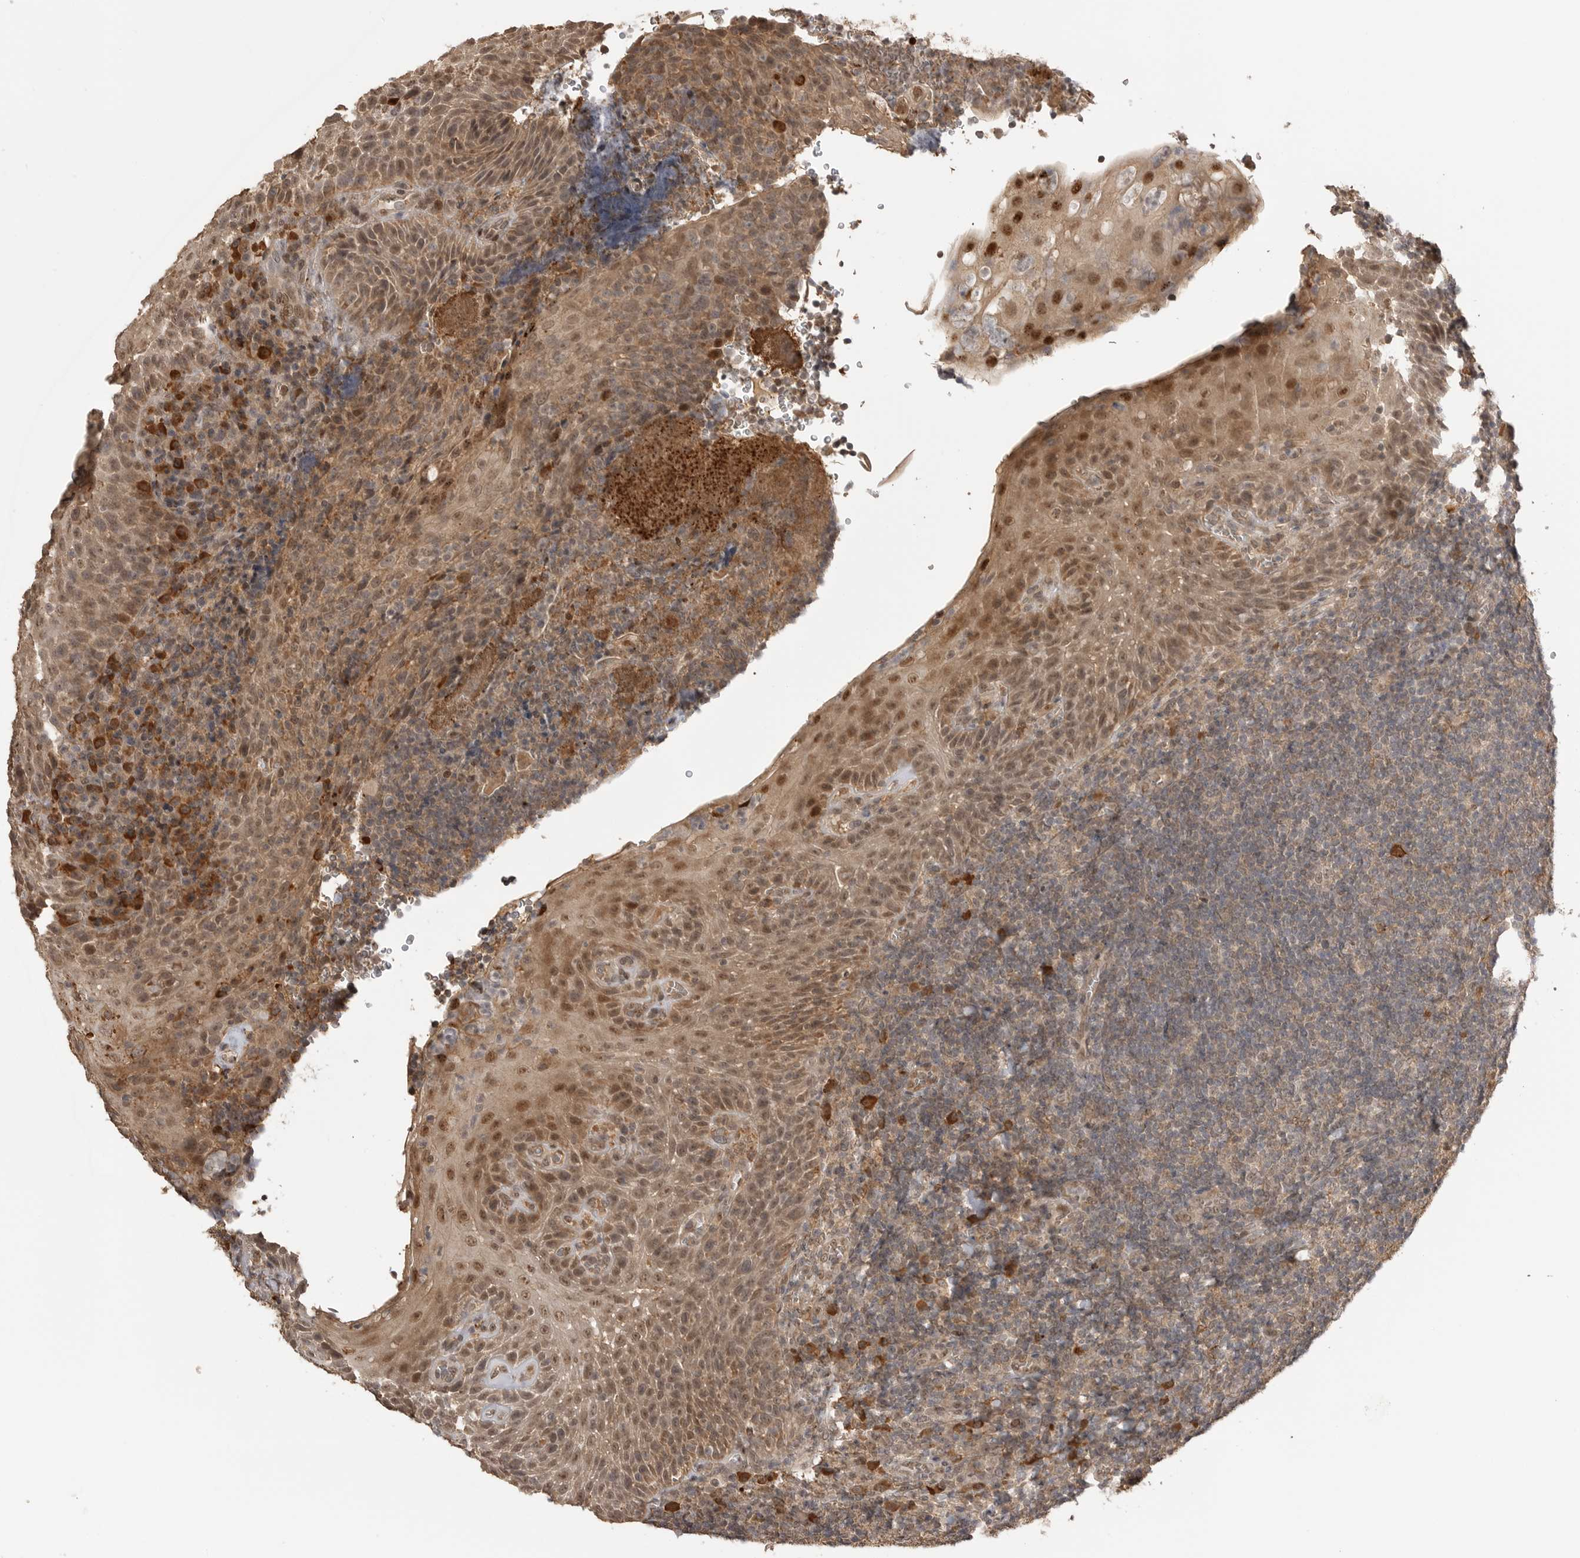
{"staining": {"intensity": "weak", "quantity": "<25%", "location": "cytoplasmic/membranous,nuclear"}, "tissue": "tonsil", "cell_type": "Germinal center cells", "image_type": "normal", "snomed": [{"axis": "morphology", "description": "Normal tissue, NOS"}, {"axis": "topography", "description": "Tonsil"}], "caption": "Immunohistochemistry micrograph of benign human tonsil stained for a protein (brown), which shows no positivity in germinal center cells.", "gene": "ASPSCR1", "patient": {"sex": "male", "age": 37}}